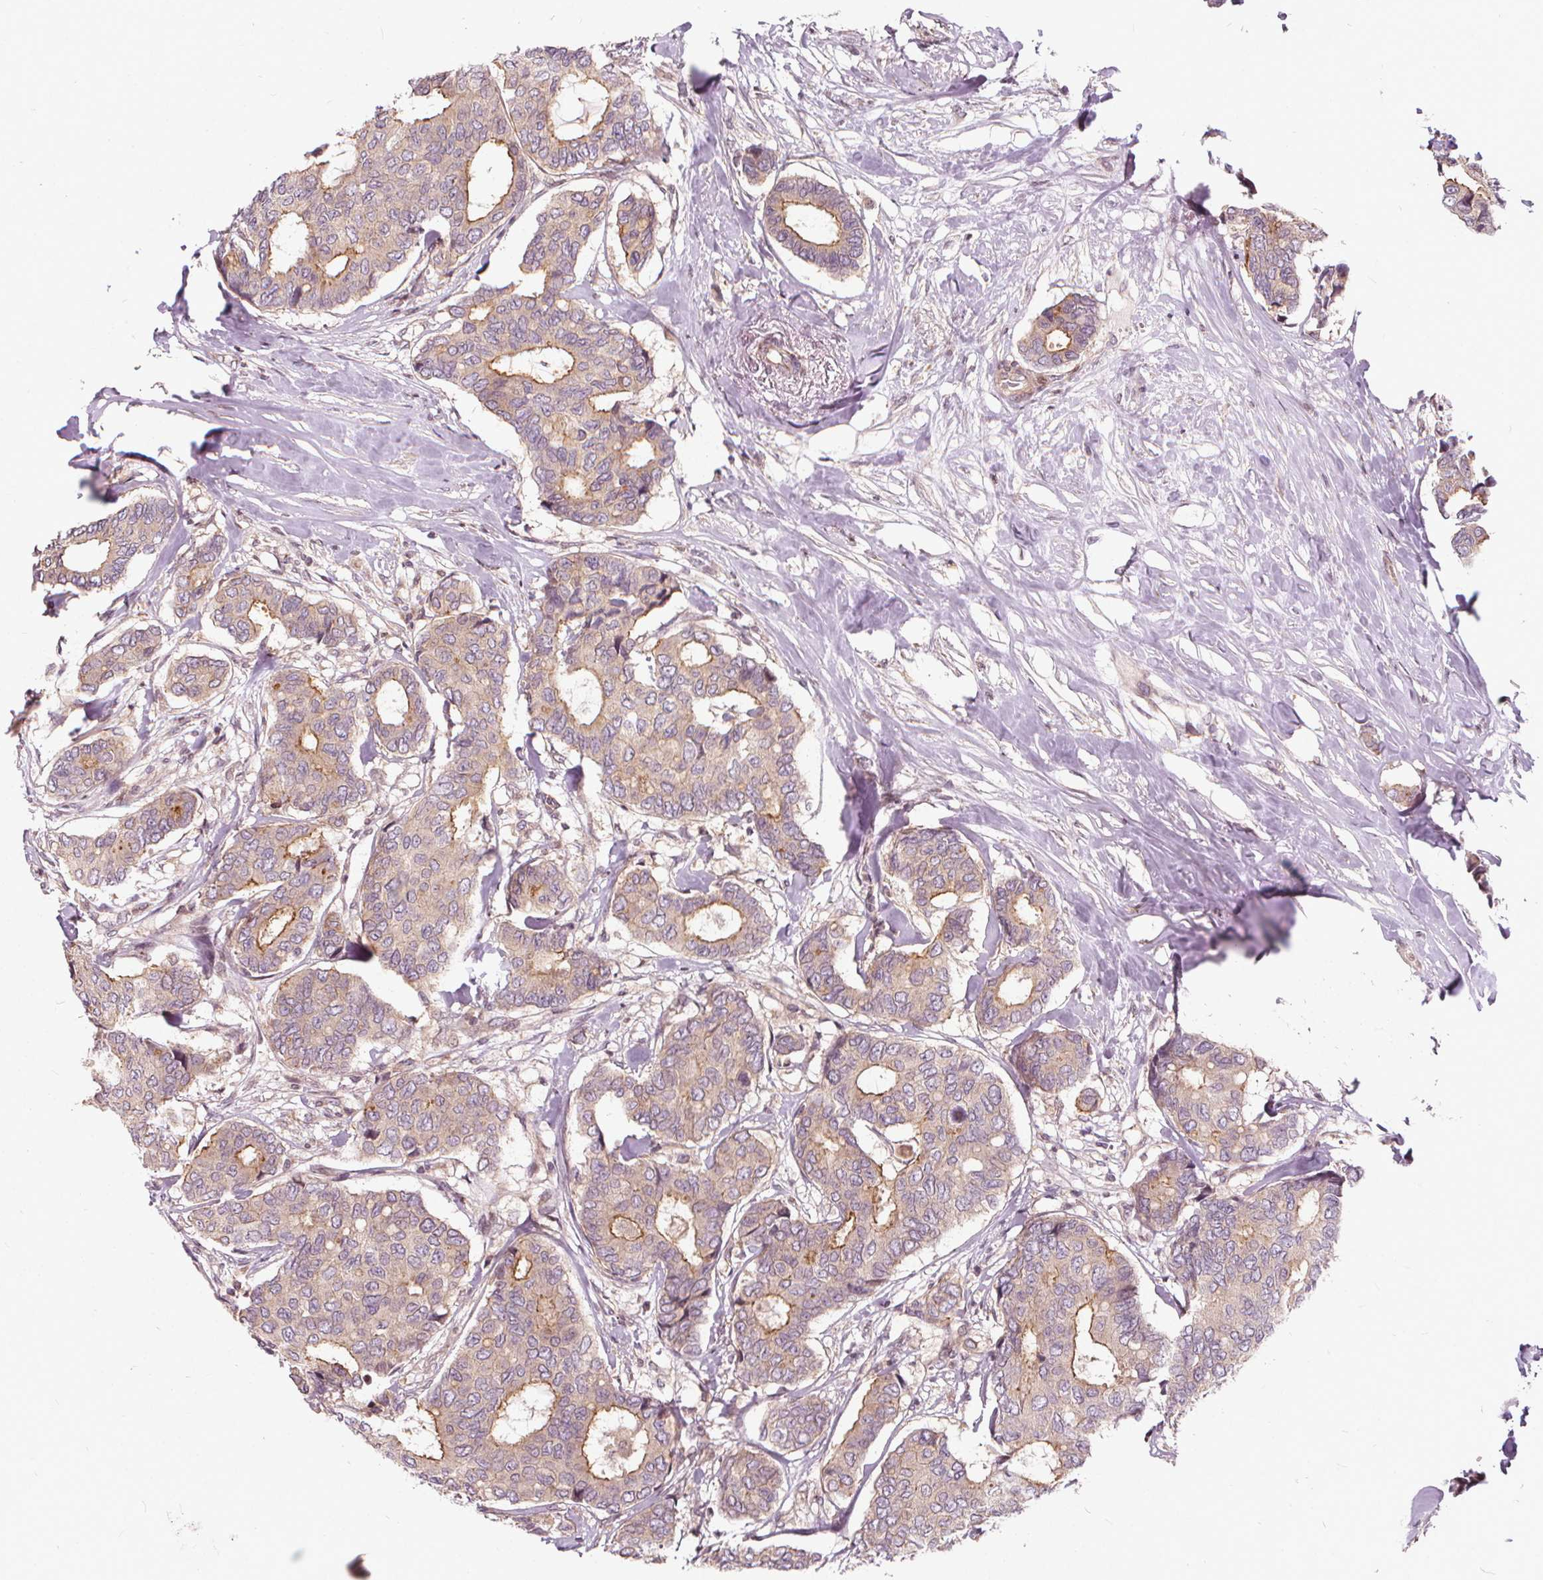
{"staining": {"intensity": "moderate", "quantity": ">75%", "location": "cytoplasmic/membranous"}, "tissue": "breast cancer", "cell_type": "Tumor cells", "image_type": "cancer", "snomed": [{"axis": "morphology", "description": "Duct carcinoma"}, {"axis": "topography", "description": "Breast"}], "caption": "High-power microscopy captured an immunohistochemistry (IHC) image of breast cancer, revealing moderate cytoplasmic/membranous expression in about >75% of tumor cells. (Stains: DAB (3,3'-diaminobenzidine) in brown, nuclei in blue, Microscopy: brightfield microscopy at high magnification).", "gene": "INPP5E", "patient": {"sex": "female", "age": 75}}